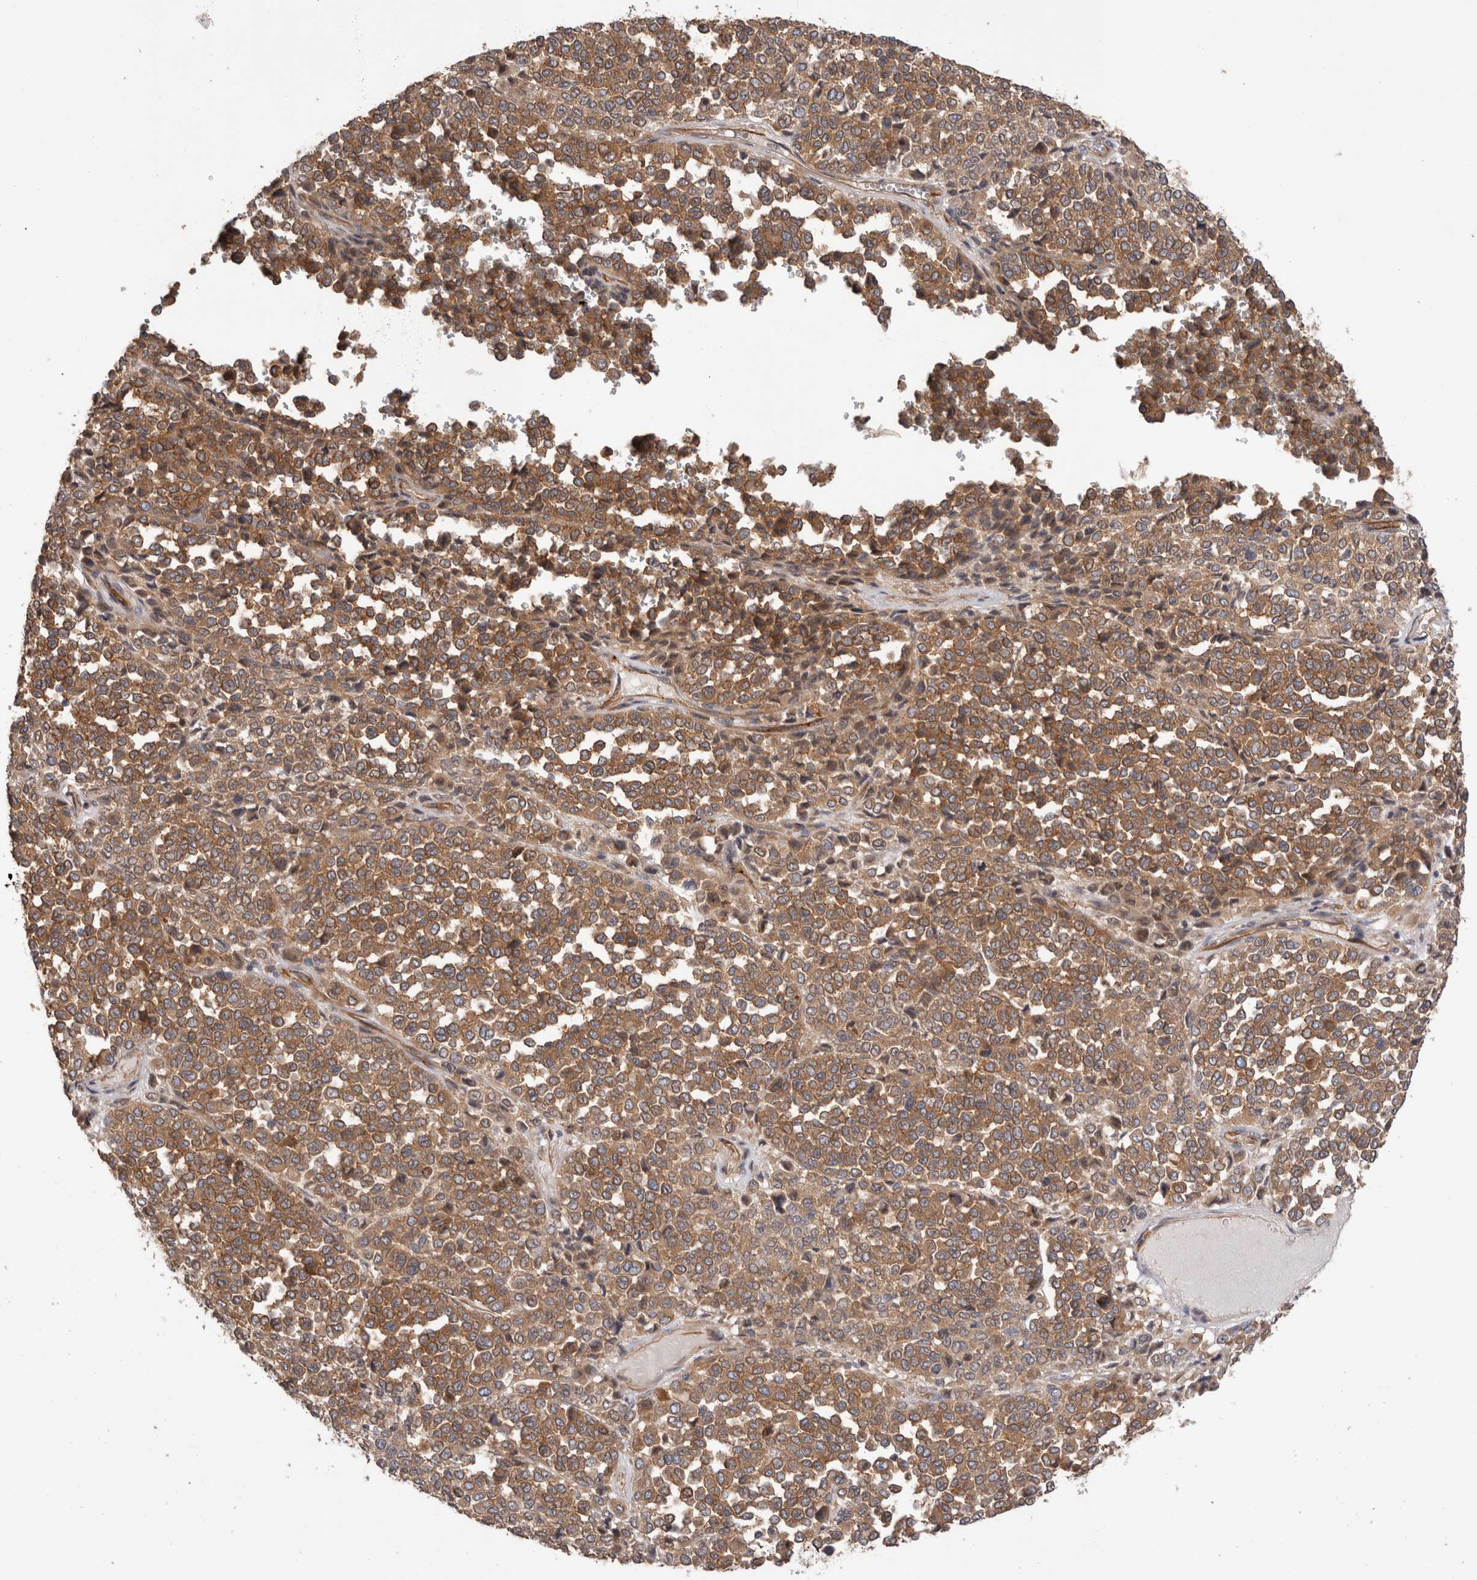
{"staining": {"intensity": "moderate", "quantity": ">75%", "location": "cytoplasmic/membranous"}, "tissue": "melanoma", "cell_type": "Tumor cells", "image_type": "cancer", "snomed": [{"axis": "morphology", "description": "Malignant melanoma, Metastatic site"}, {"axis": "topography", "description": "Pancreas"}], "caption": "Melanoma tissue shows moderate cytoplasmic/membranous expression in approximately >75% of tumor cells The staining is performed using DAB (3,3'-diaminobenzidine) brown chromogen to label protein expression. The nuclei are counter-stained blue using hematoxylin.", "gene": "BNIP2", "patient": {"sex": "female", "age": 30}}